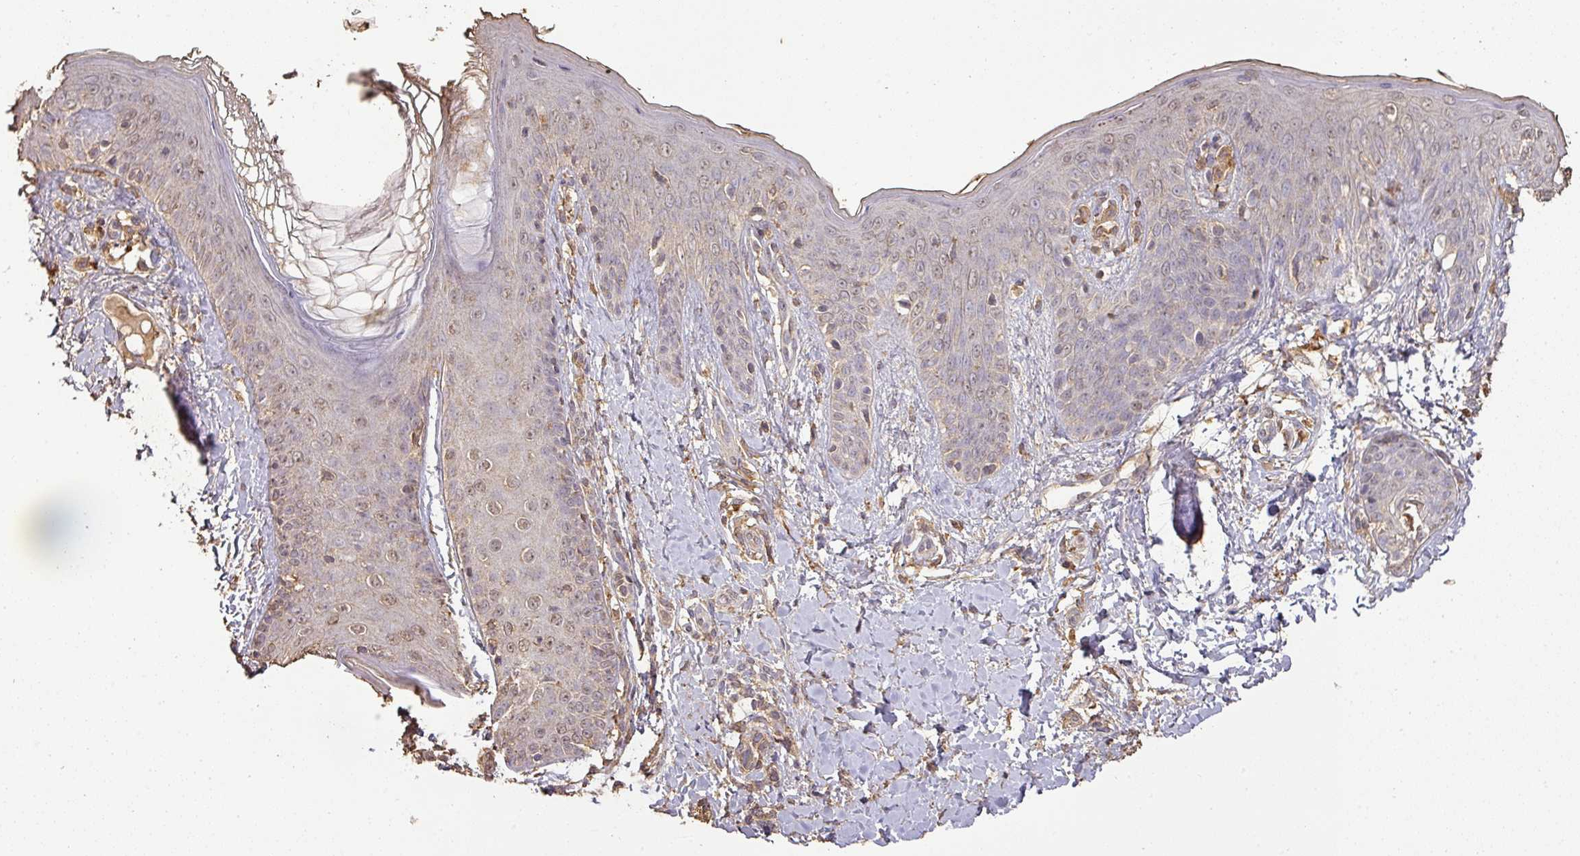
{"staining": {"intensity": "moderate", "quantity": ">75%", "location": "cytoplasmic/membranous"}, "tissue": "skin", "cell_type": "Fibroblasts", "image_type": "normal", "snomed": [{"axis": "morphology", "description": "Normal tissue, NOS"}, {"axis": "topography", "description": "Skin"}], "caption": "Brown immunohistochemical staining in normal human skin reveals moderate cytoplasmic/membranous positivity in approximately >75% of fibroblasts.", "gene": "ATAT1", "patient": {"sex": "male", "age": 16}}